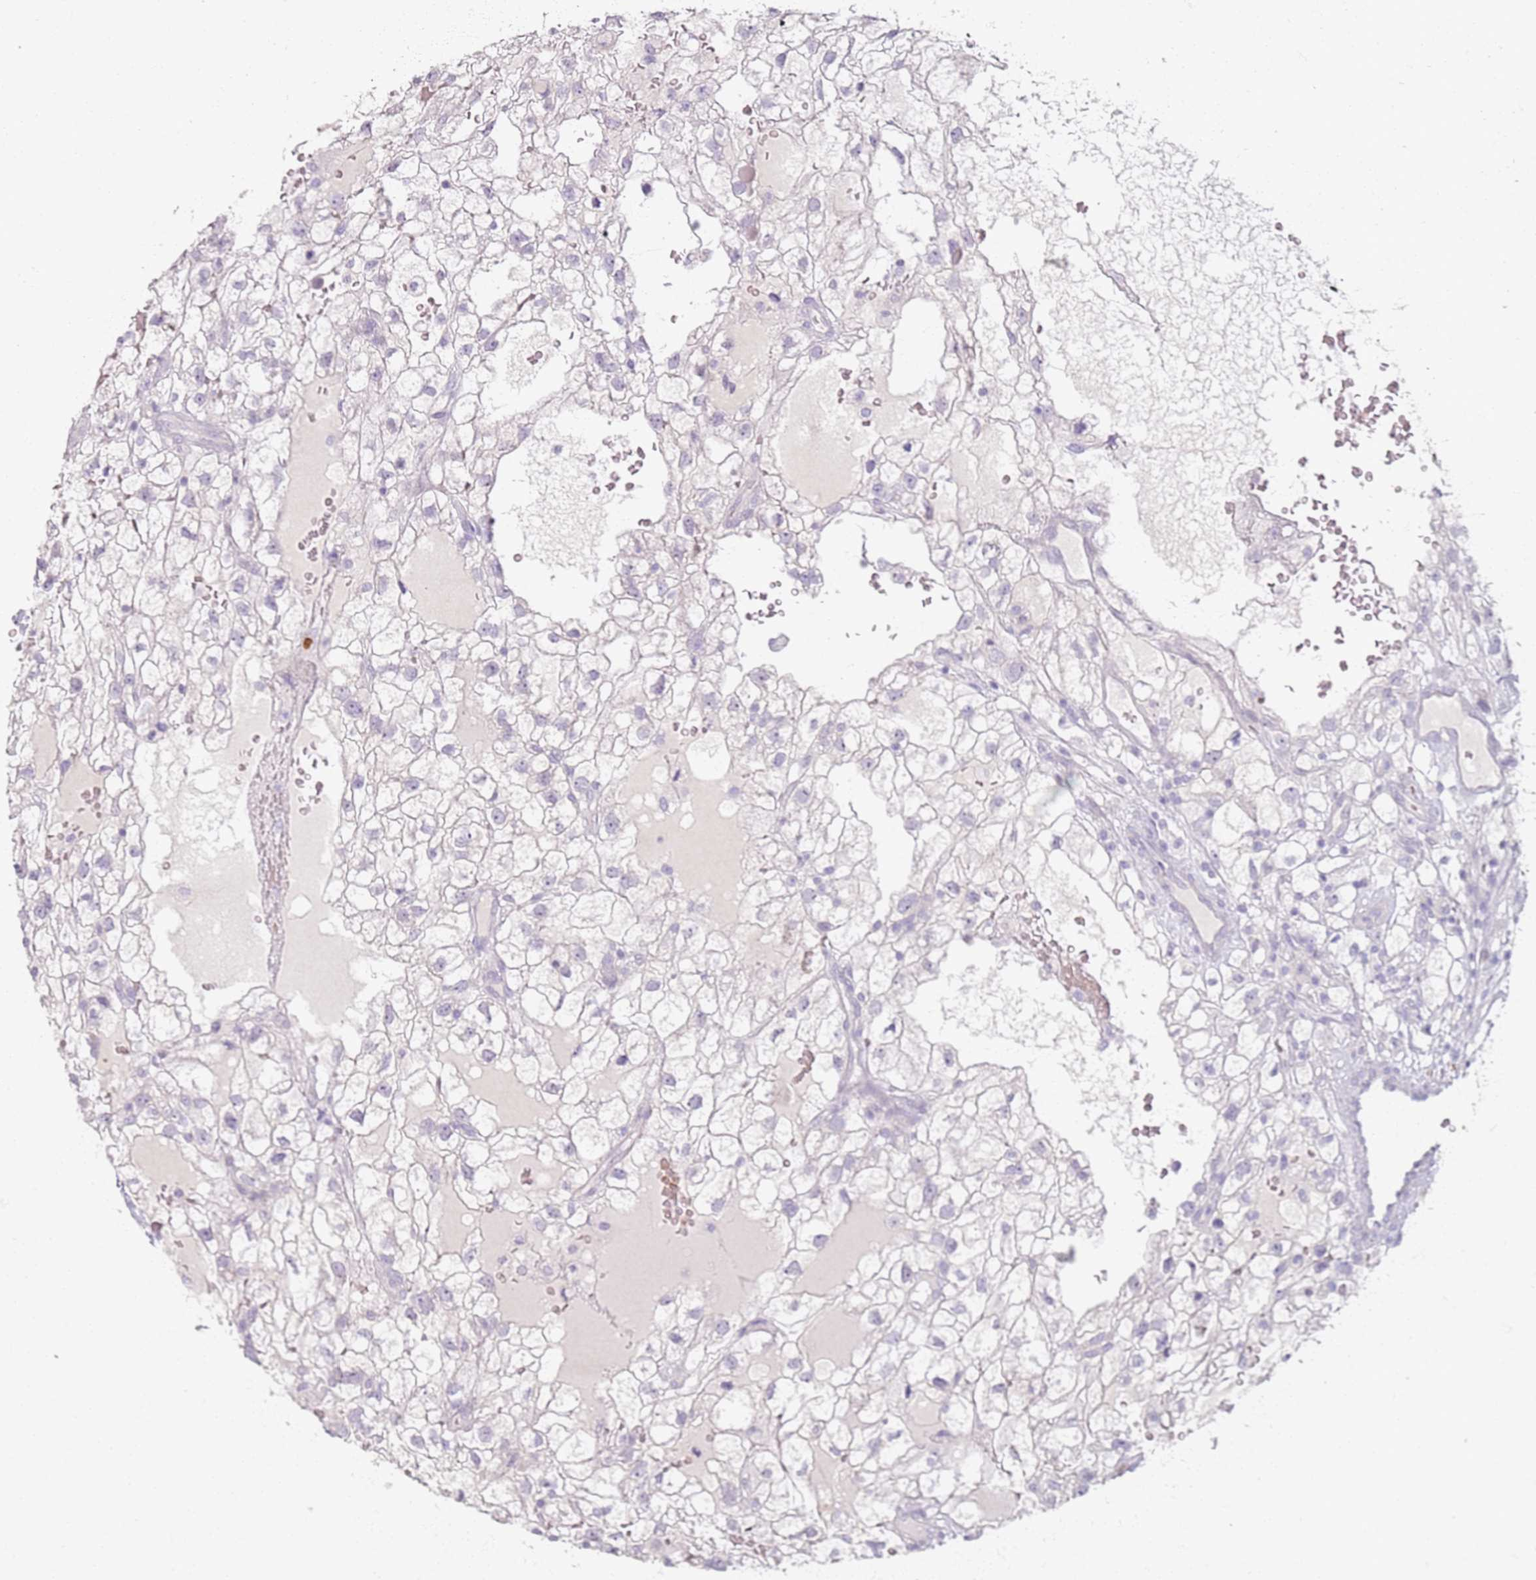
{"staining": {"intensity": "negative", "quantity": "none", "location": "none"}, "tissue": "renal cancer", "cell_type": "Tumor cells", "image_type": "cancer", "snomed": [{"axis": "morphology", "description": "Adenocarcinoma, NOS"}, {"axis": "topography", "description": "Kidney"}], "caption": "Renal cancer (adenocarcinoma) was stained to show a protein in brown. There is no significant positivity in tumor cells. The staining is performed using DAB brown chromogen with nuclei counter-stained in using hematoxylin.", "gene": "CD40LG", "patient": {"sex": "male", "age": 59}}